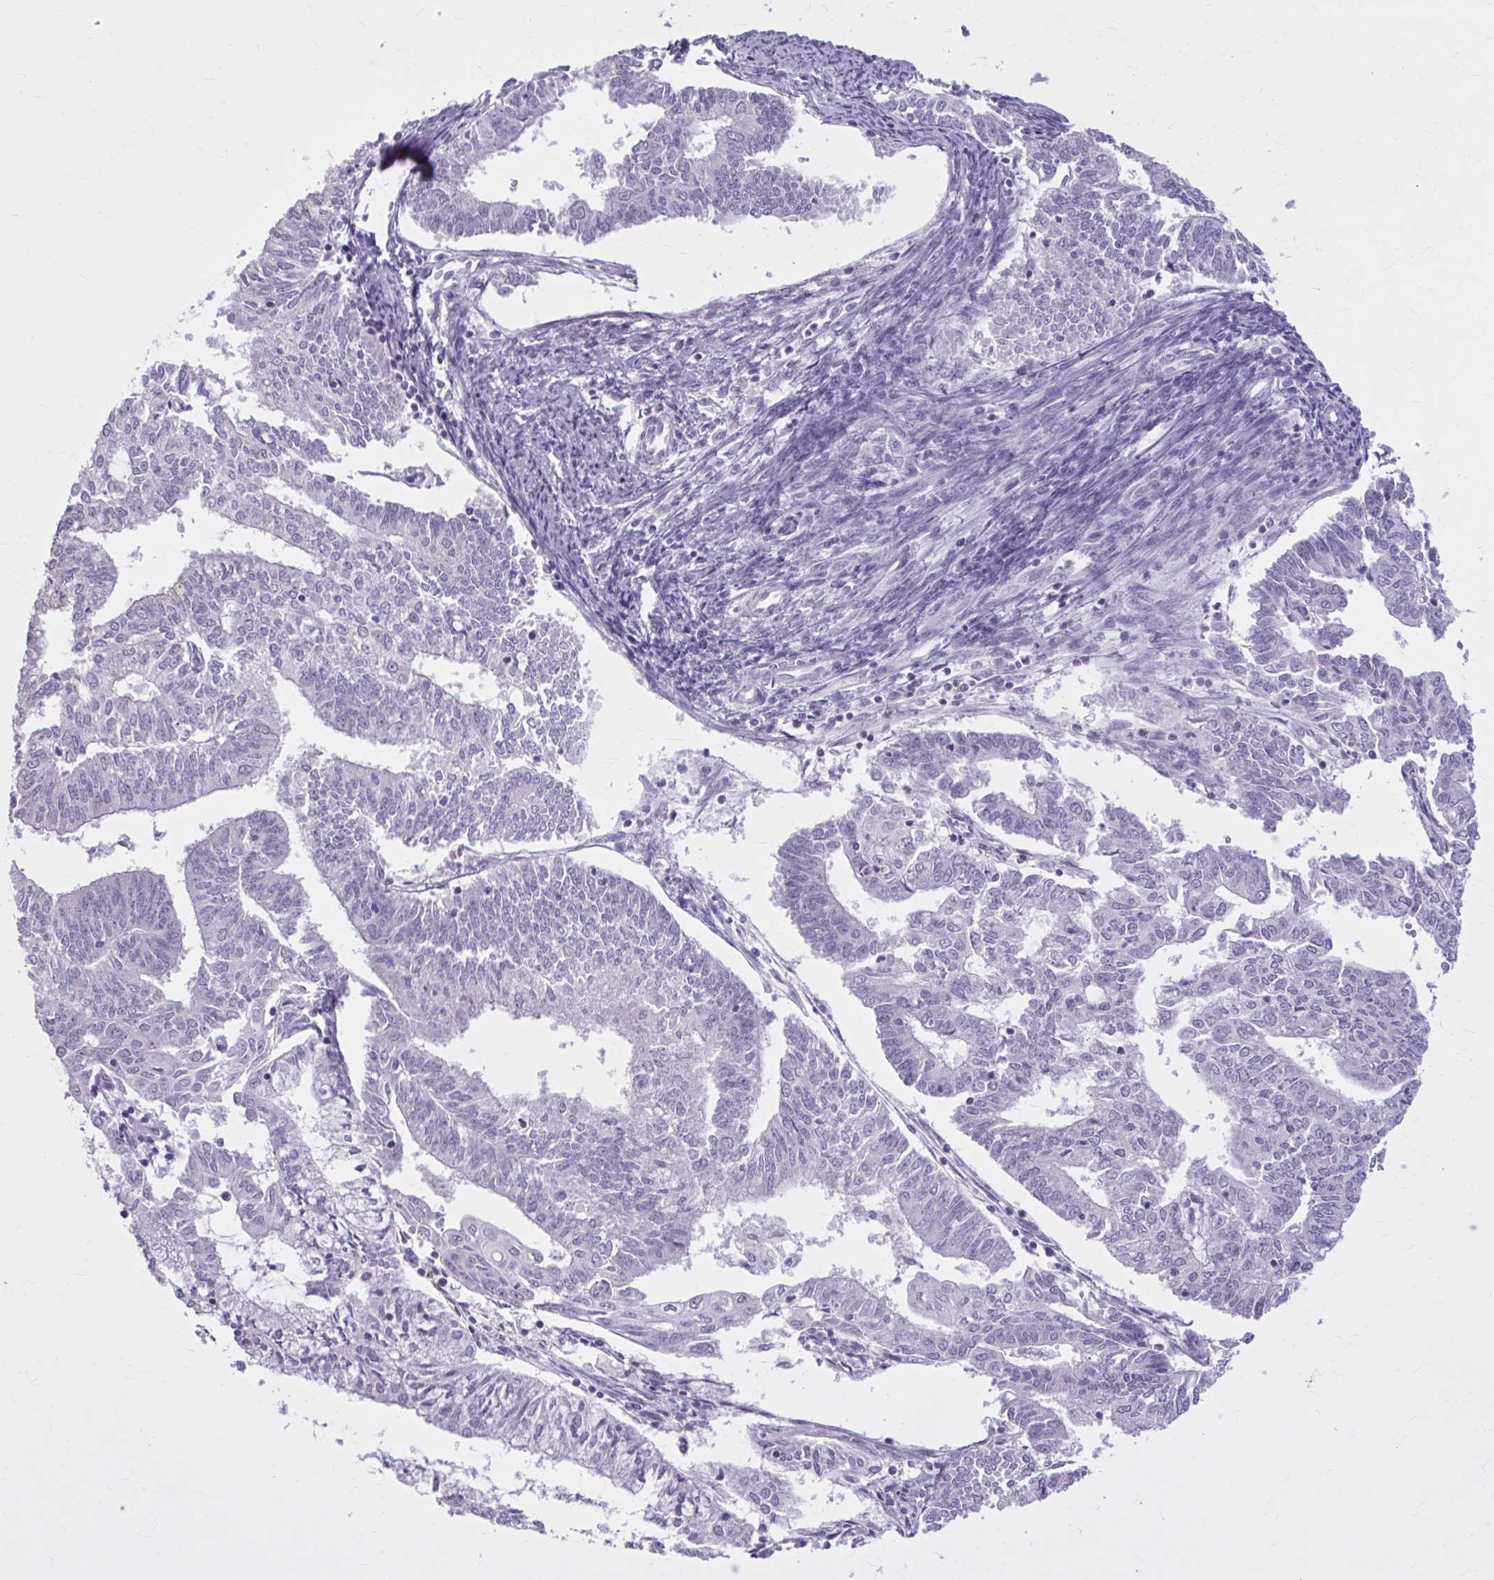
{"staining": {"intensity": "negative", "quantity": "none", "location": "none"}, "tissue": "endometrial cancer", "cell_type": "Tumor cells", "image_type": "cancer", "snomed": [{"axis": "morphology", "description": "Adenocarcinoma, NOS"}, {"axis": "topography", "description": "Endometrium"}], "caption": "Protein analysis of endometrial adenocarcinoma displays no significant staining in tumor cells.", "gene": "OR4B1", "patient": {"sex": "female", "age": 61}}